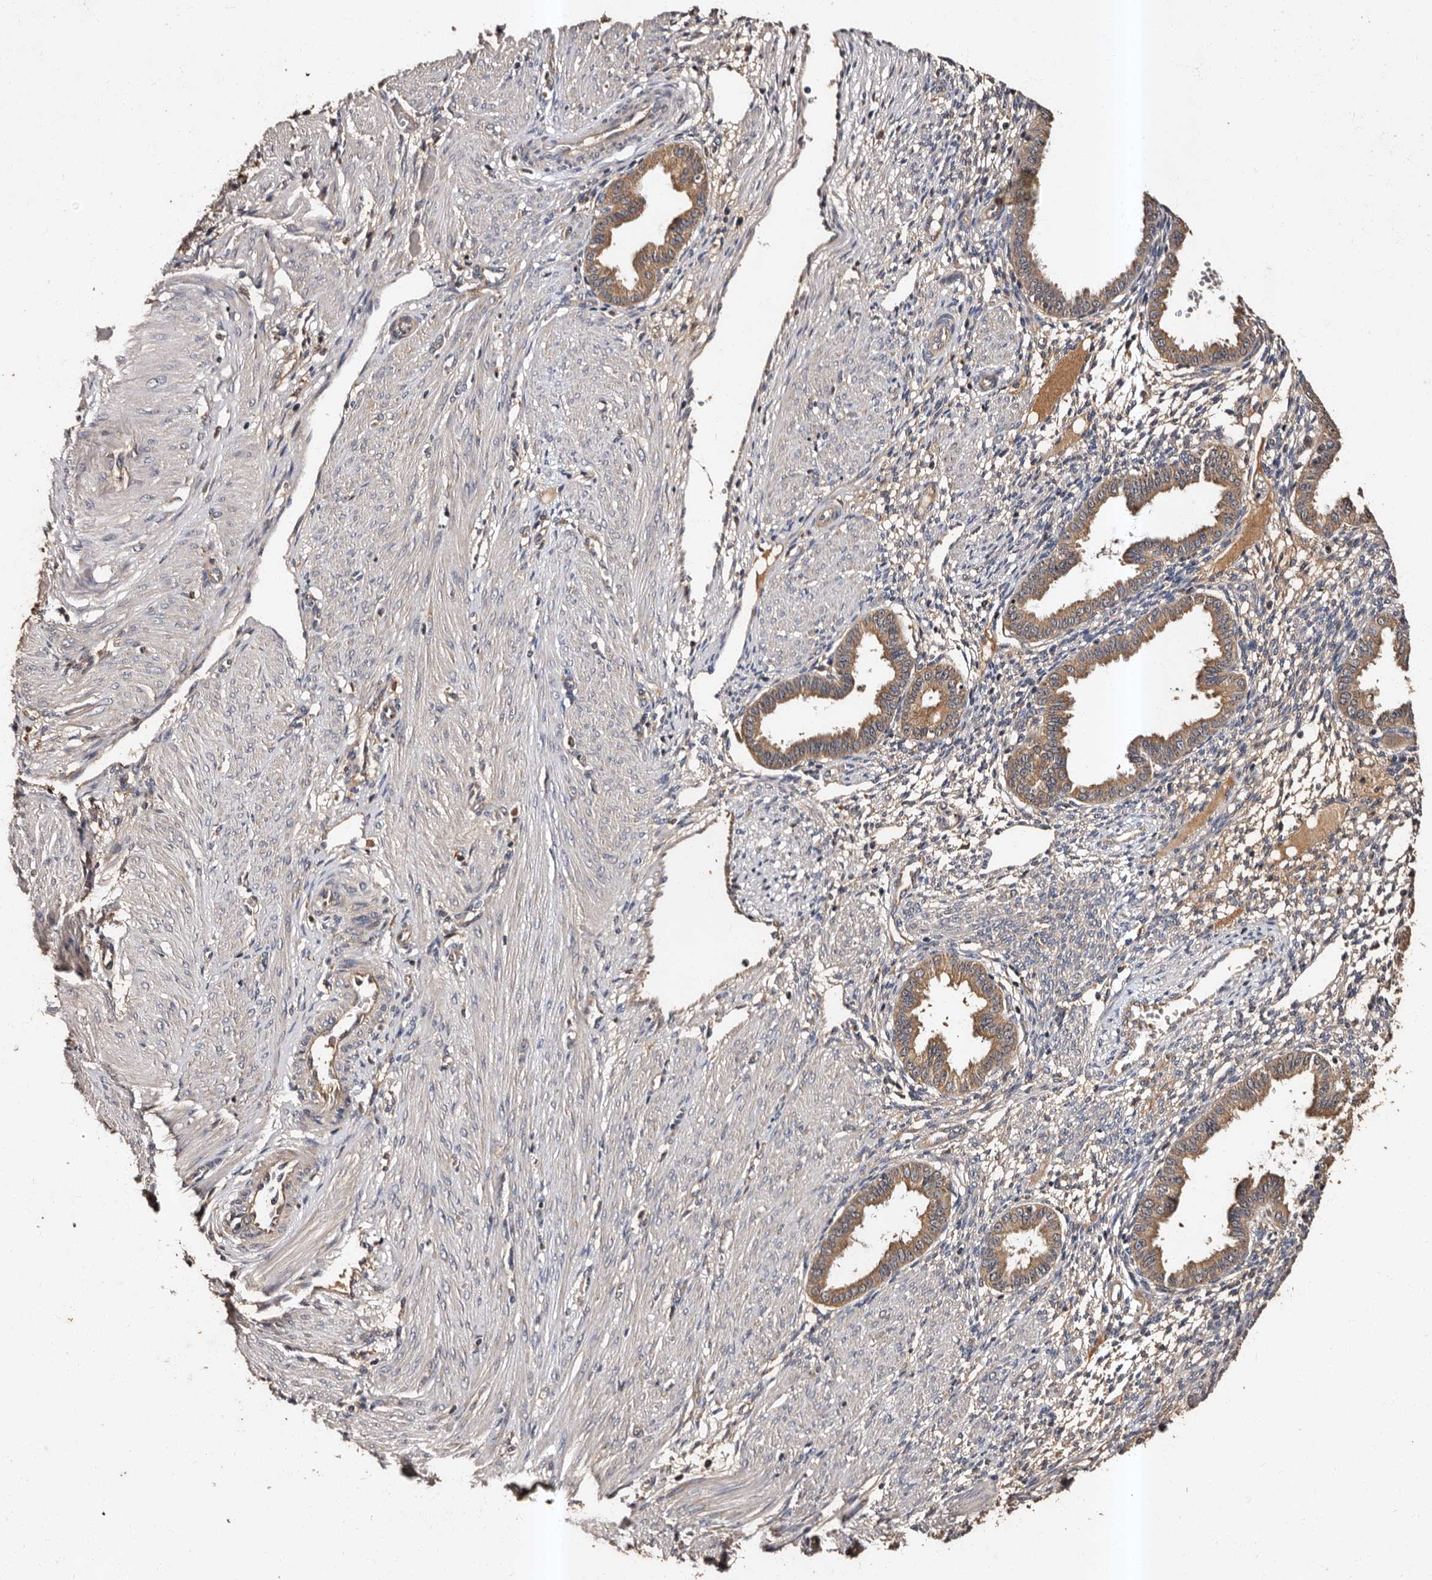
{"staining": {"intensity": "negative", "quantity": "none", "location": "none"}, "tissue": "endometrium", "cell_type": "Cells in endometrial stroma", "image_type": "normal", "snomed": [{"axis": "morphology", "description": "Normal tissue, NOS"}, {"axis": "topography", "description": "Endometrium"}], "caption": "High power microscopy histopathology image of an immunohistochemistry (IHC) image of benign endometrium, revealing no significant expression in cells in endometrial stroma. Nuclei are stained in blue.", "gene": "ADCK5", "patient": {"sex": "female", "age": 33}}